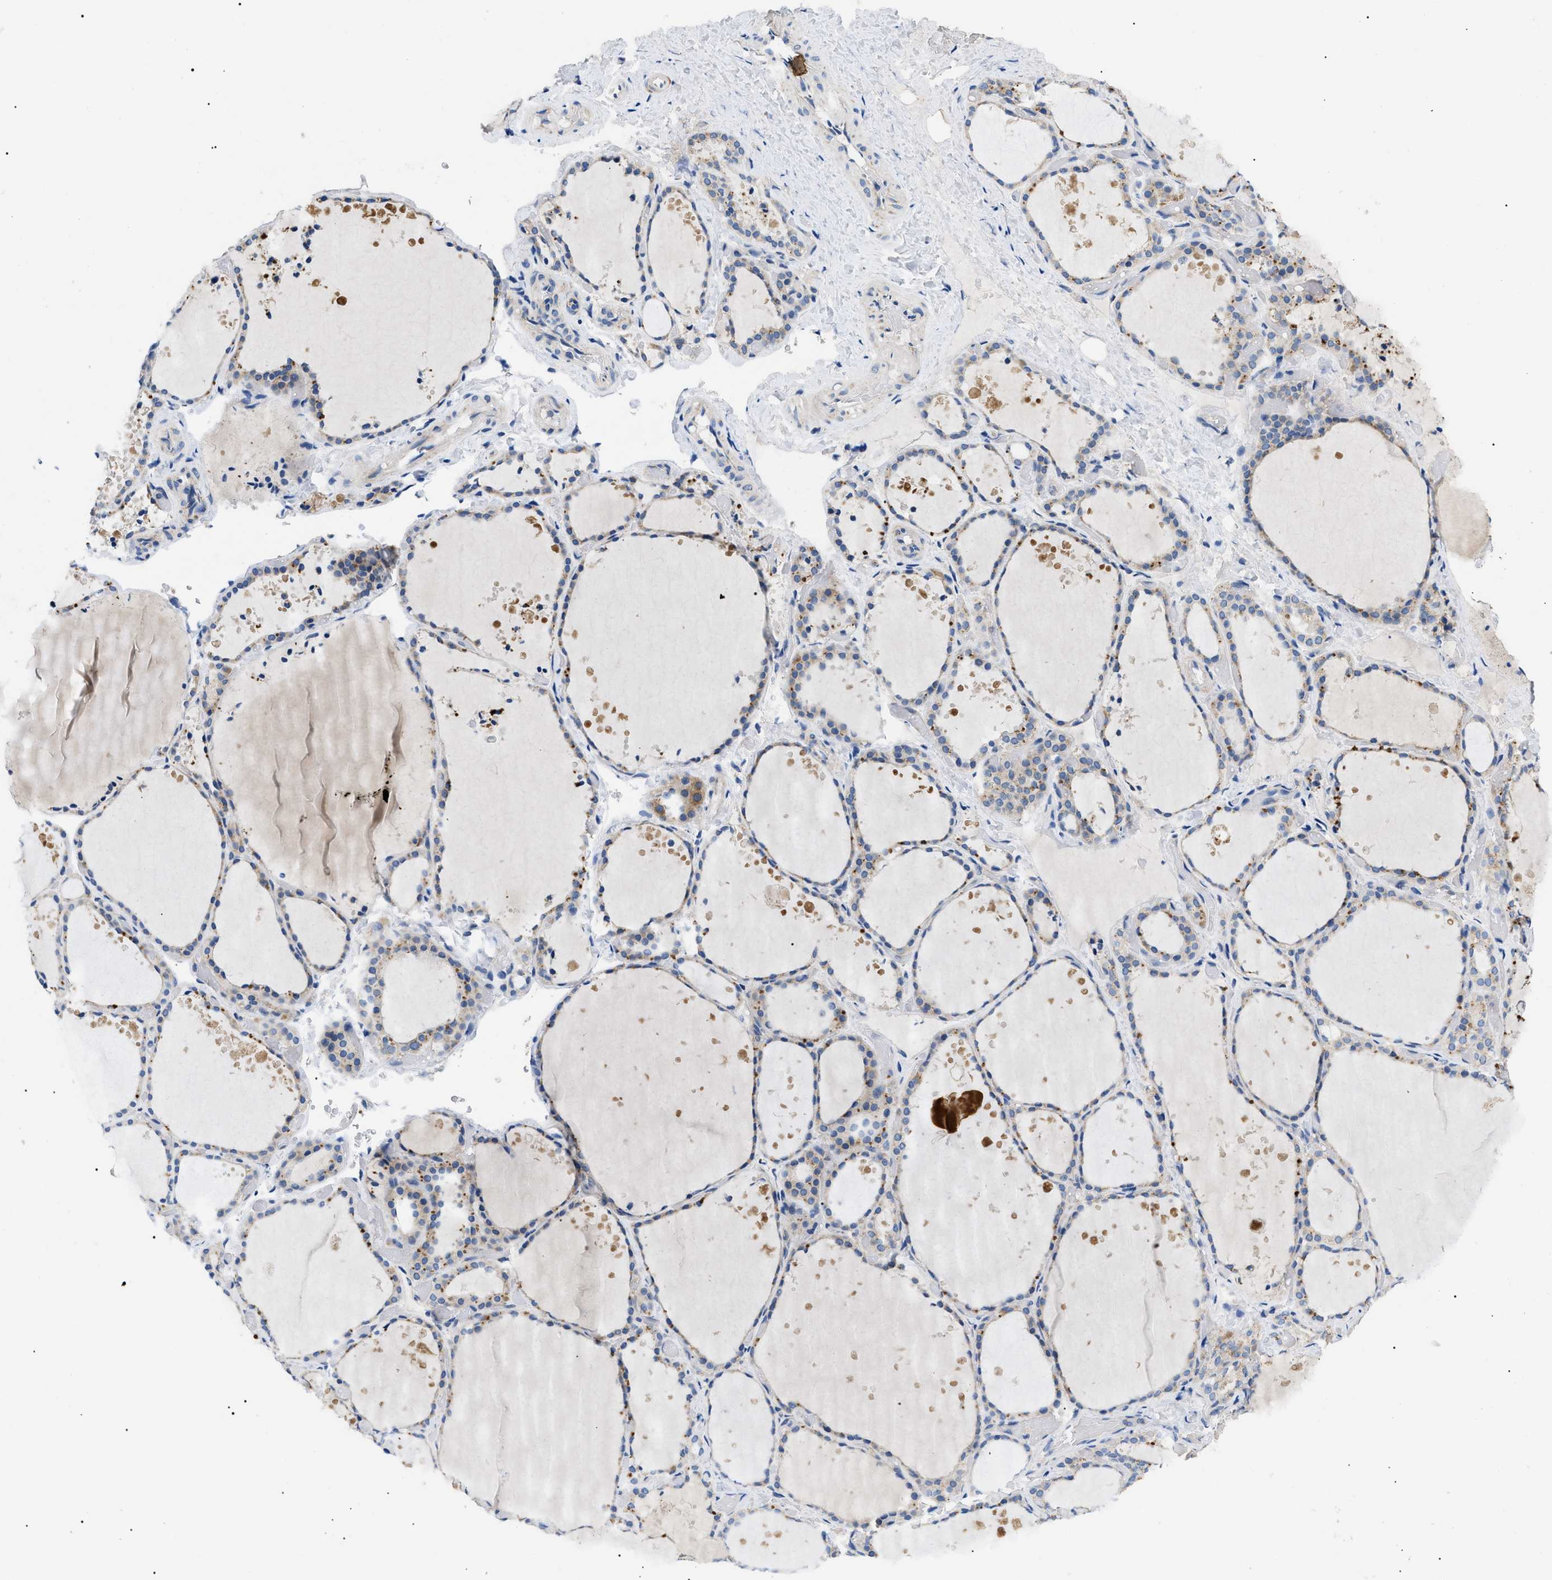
{"staining": {"intensity": "weak", "quantity": "25%-75%", "location": "cytoplasmic/membranous"}, "tissue": "thyroid gland", "cell_type": "Glandular cells", "image_type": "normal", "snomed": [{"axis": "morphology", "description": "Normal tissue, NOS"}, {"axis": "topography", "description": "Thyroid gland"}], "caption": "Immunohistochemistry staining of normal thyroid gland, which displays low levels of weak cytoplasmic/membranous staining in about 25%-75% of glandular cells indicating weak cytoplasmic/membranous protein staining. The staining was performed using DAB (3,3'-diaminobenzidine) (brown) for protein detection and nuclei were counterstained in hematoxylin (blue).", "gene": "TOMM6", "patient": {"sex": "female", "age": 44}}